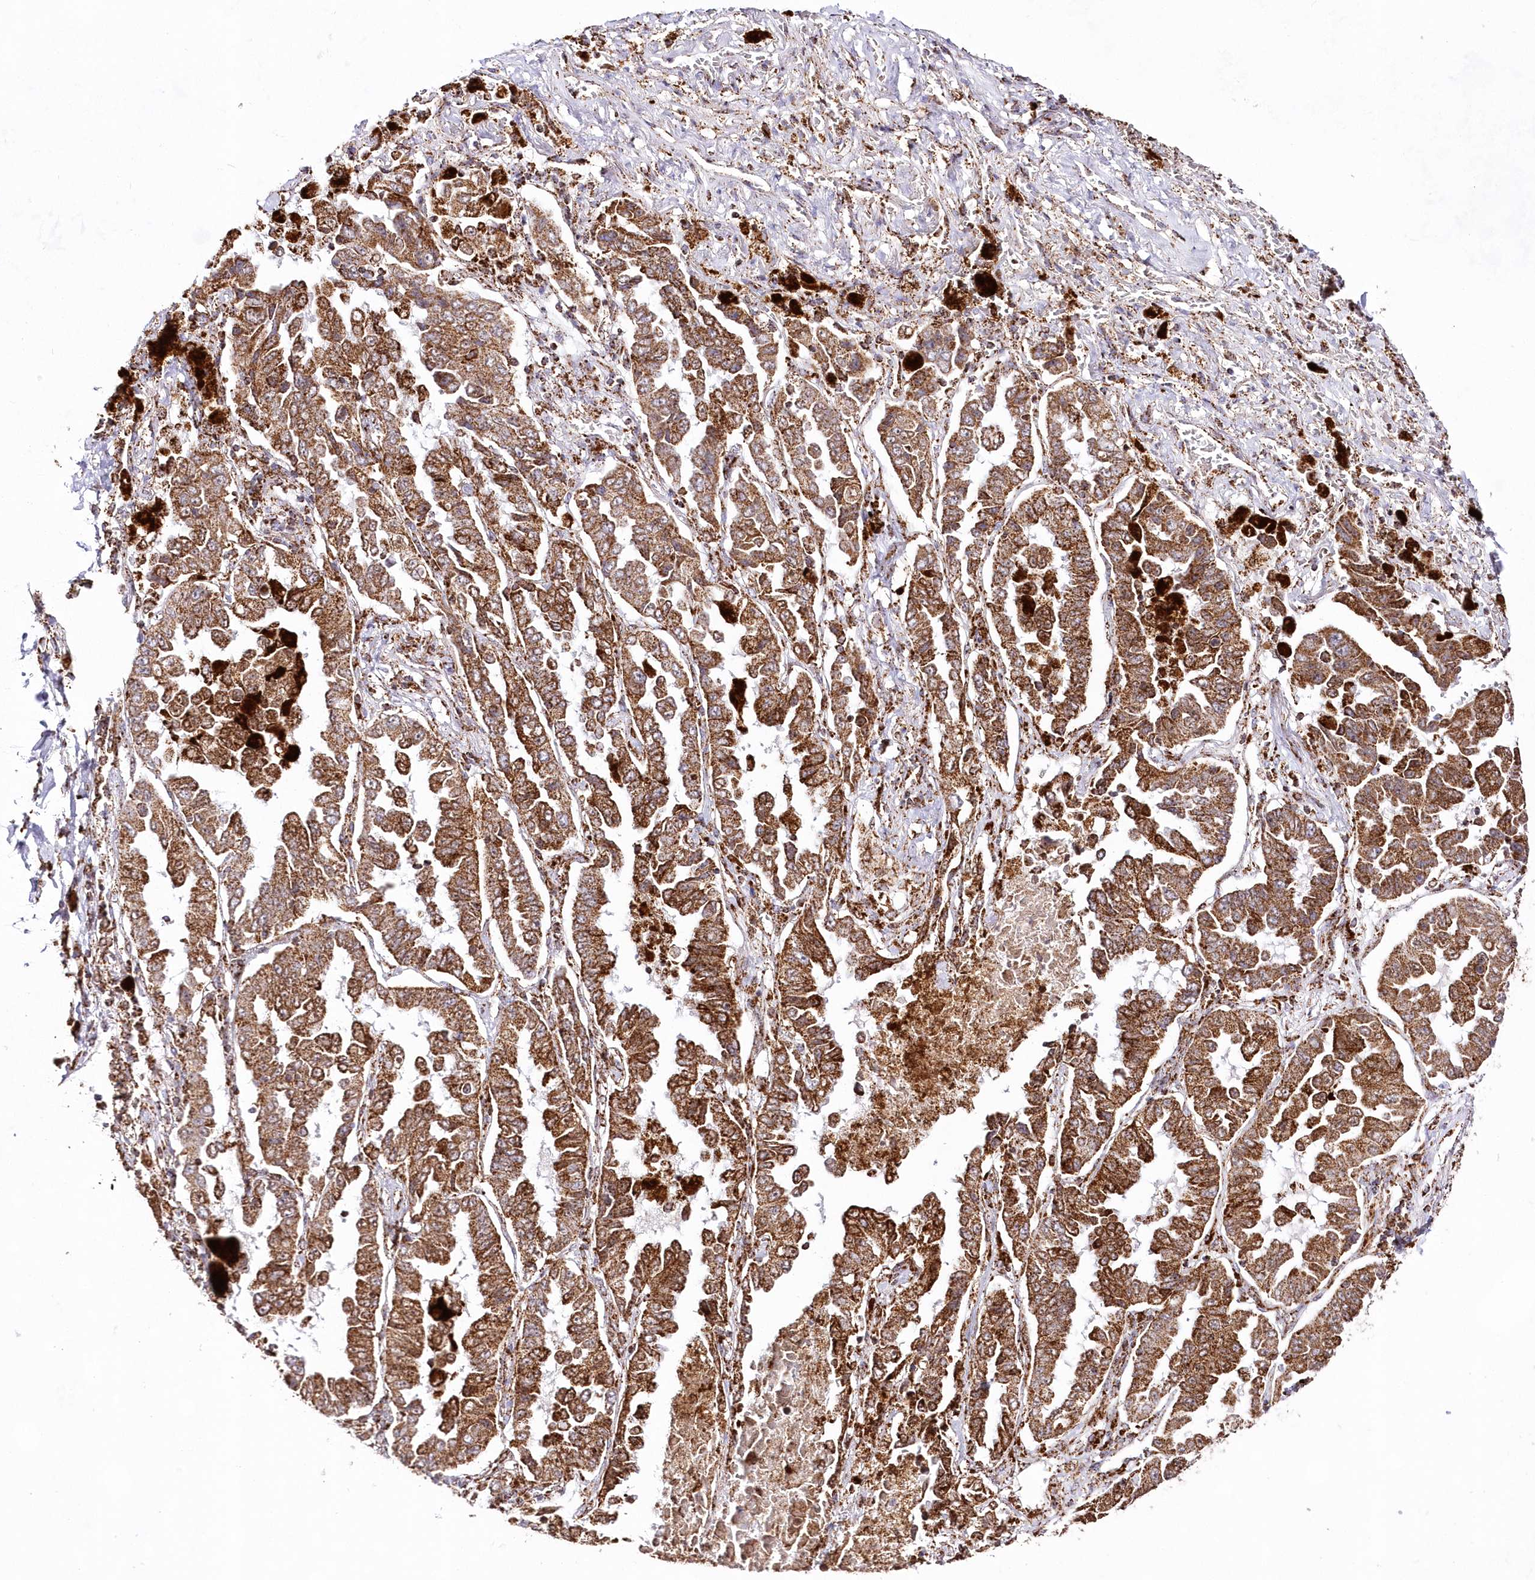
{"staining": {"intensity": "moderate", "quantity": ">75%", "location": "cytoplasmic/membranous"}, "tissue": "lung cancer", "cell_type": "Tumor cells", "image_type": "cancer", "snomed": [{"axis": "morphology", "description": "Adenocarcinoma, NOS"}, {"axis": "topography", "description": "Lung"}], "caption": "This is a photomicrograph of IHC staining of lung cancer, which shows moderate positivity in the cytoplasmic/membranous of tumor cells.", "gene": "HADHB", "patient": {"sex": "female", "age": 51}}